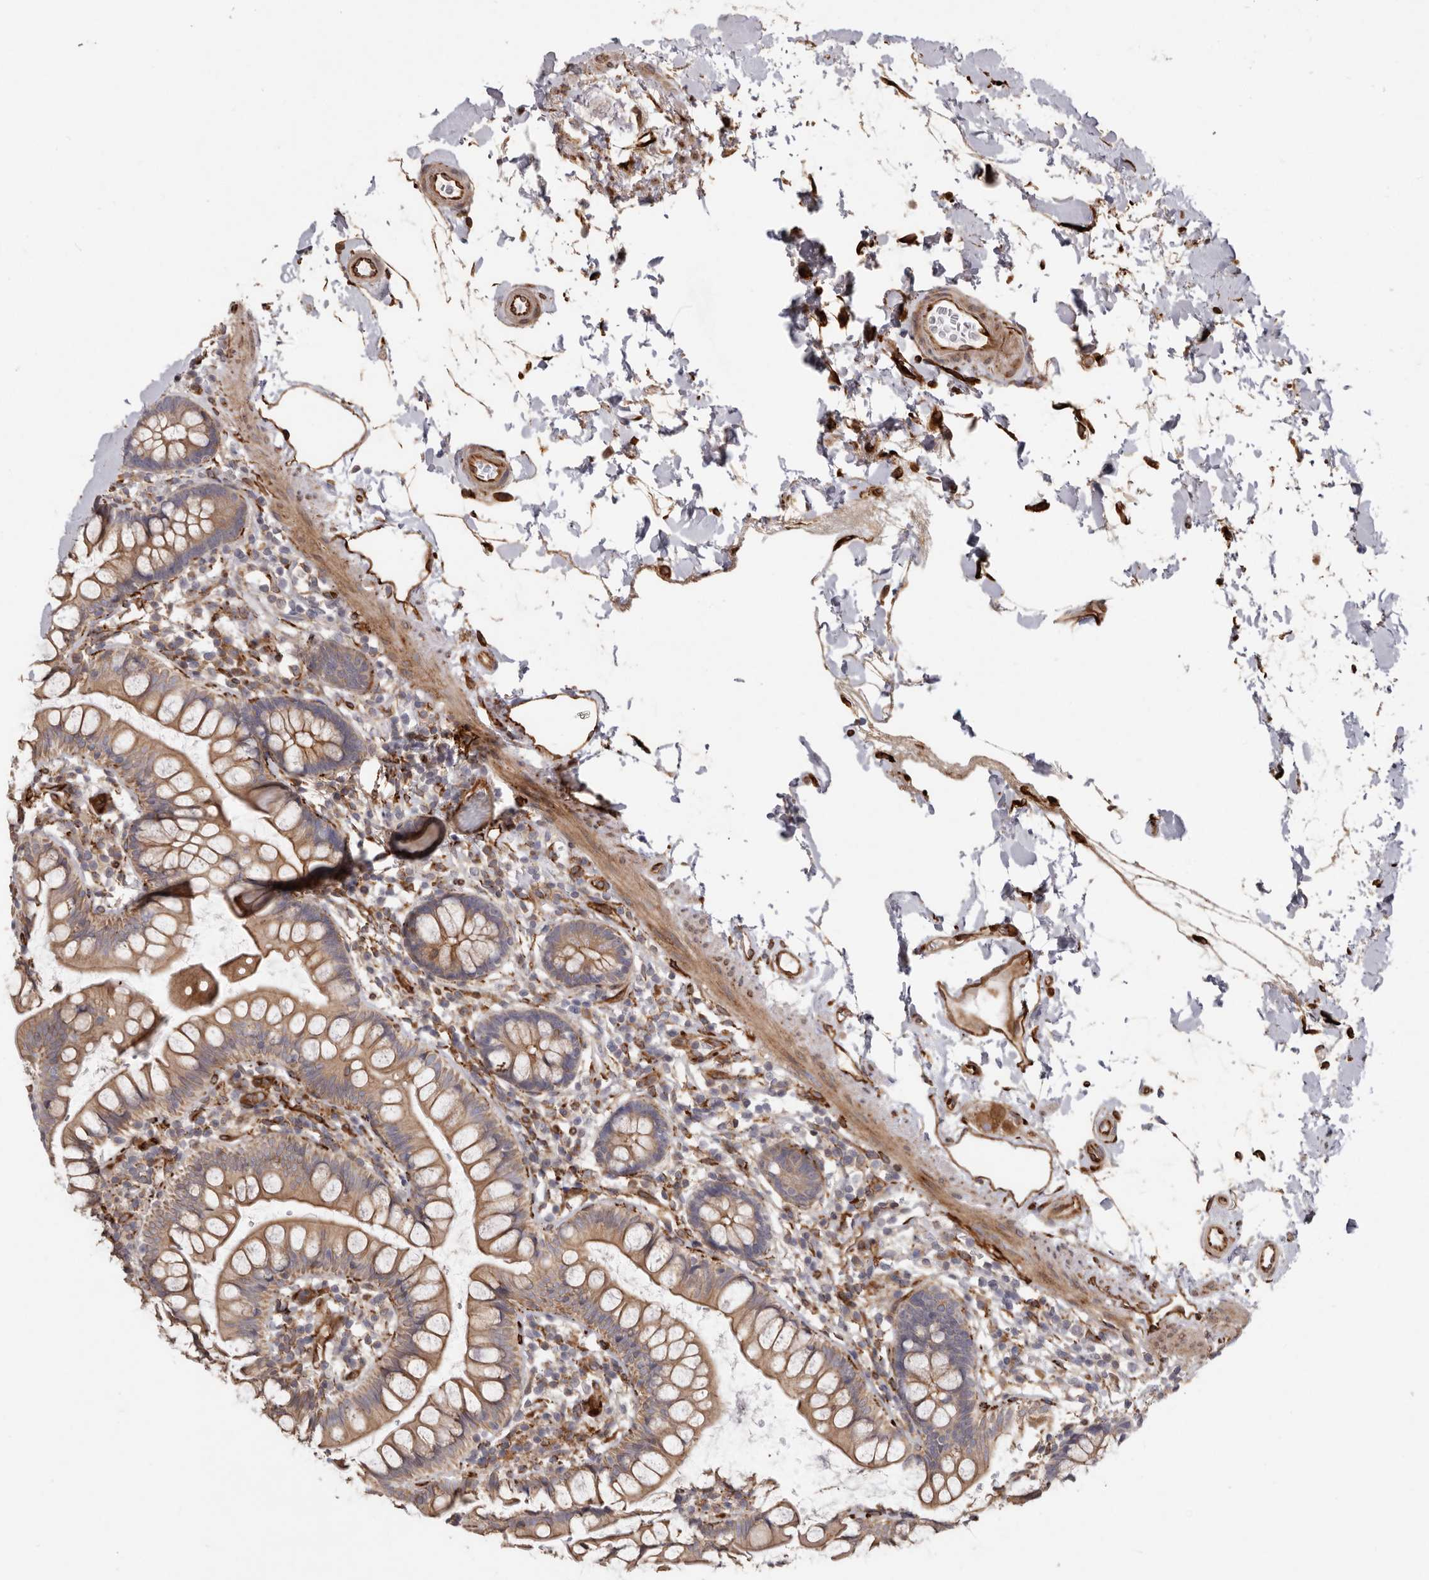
{"staining": {"intensity": "moderate", "quantity": ">75%", "location": "cytoplasmic/membranous"}, "tissue": "small intestine", "cell_type": "Glandular cells", "image_type": "normal", "snomed": [{"axis": "morphology", "description": "Normal tissue, NOS"}, {"axis": "topography", "description": "Small intestine"}], "caption": "IHC of benign human small intestine displays medium levels of moderate cytoplasmic/membranous positivity in about >75% of glandular cells.", "gene": "WDTC1", "patient": {"sex": "female", "age": 84}}